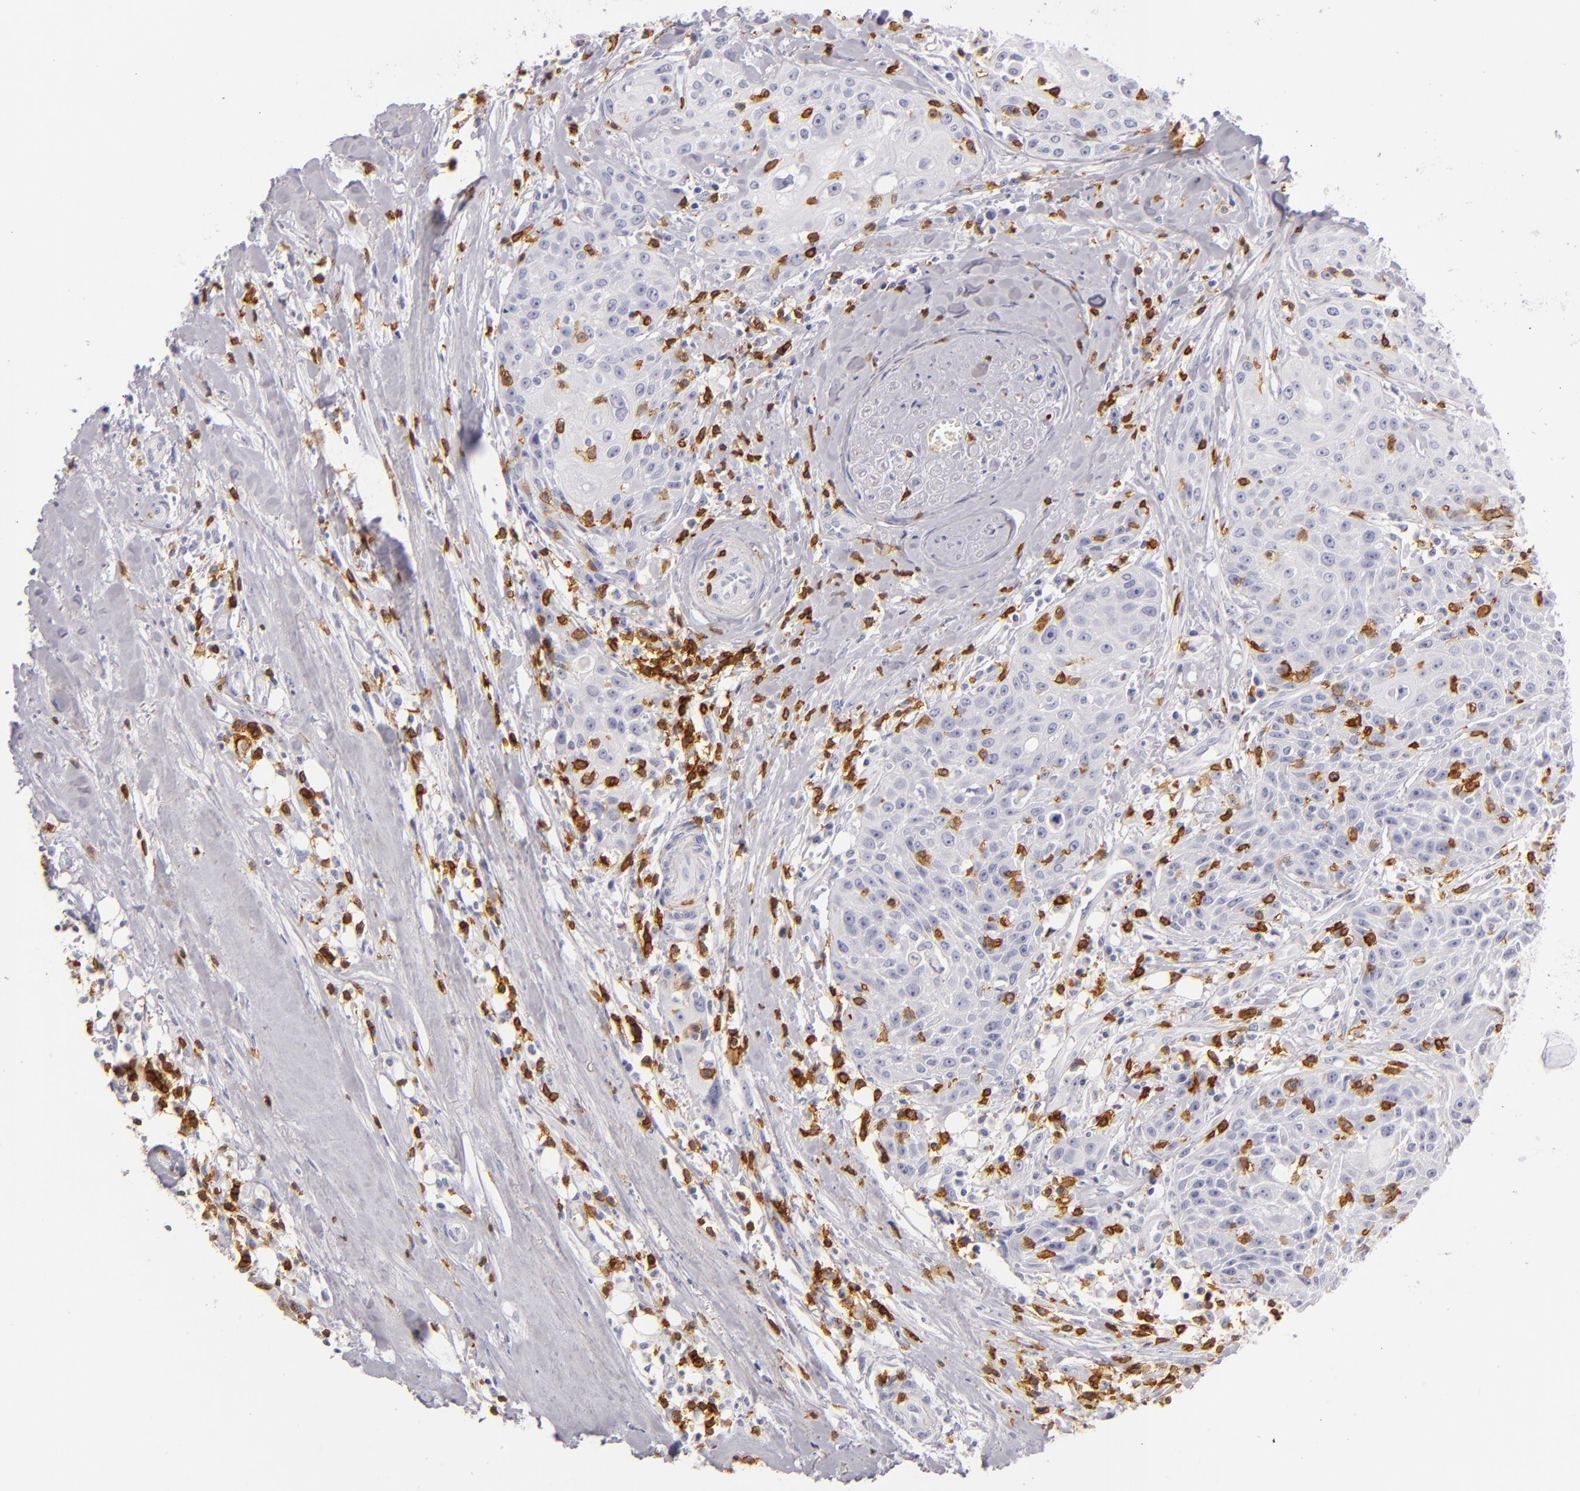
{"staining": {"intensity": "negative", "quantity": "none", "location": "none"}, "tissue": "head and neck cancer", "cell_type": "Tumor cells", "image_type": "cancer", "snomed": [{"axis": "morphology", "description": "Squamous cell carcinoma, NOS"}, {"axis": "topography", "description": "Oral tissue"}, {"axis": "topography", "description": "Head-Neck"}], "caption": "Immunohistochemistry (IHC) of head and neck squamous cell carcinoma reveals no positivity in tumor cells. The staining was performed using DAB to visualize the protein expression in brown, while the nuclei were stained in blue with hematoxylin (Magnification: 20x).", "gene": "LAT", "patient": {"sex": "female", "age": 82}}